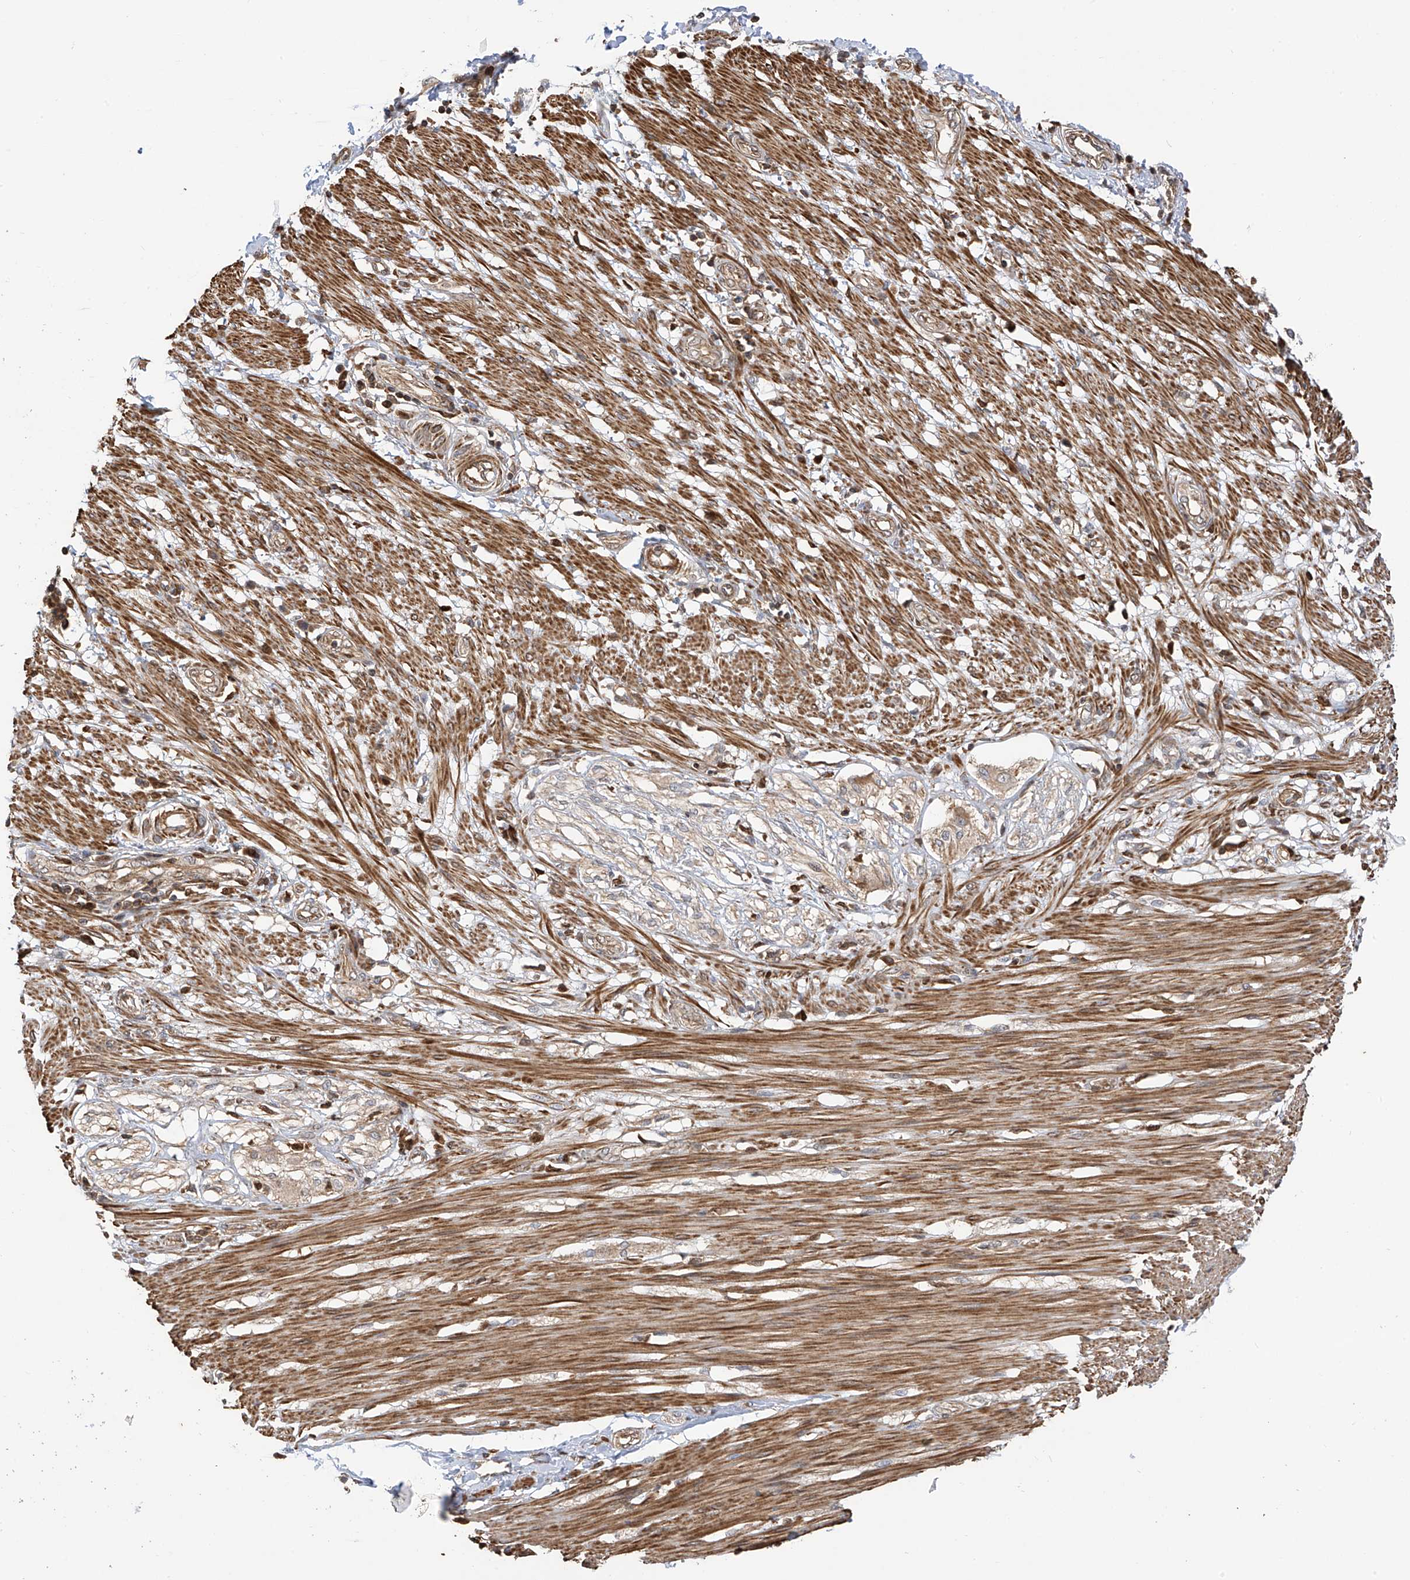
{"staining": {"intensity": "moderate", "quantity": ">75%", "location": "cytoplasmic/membranous"}, "tissue": "smooth muscle", "cell_type": "Smooth muscle cells", "image_type": "normal", "snomed": [{"axis": "morphology", "description": "Normal tissue, NOS"}, {"axis": "morphology", "description": "Adenocarcinoma, NOS"}, {"axis": "topography", "description": "Colon"}, {"axis": "topography", "description": "Peripheral nerve tissue"}], "caption": "A brown stain shows moderate cytoplasmic/membranous positivity of a protein in smooth muscle cells of benign human smooth muscle. Nuclei are stained in blue.", "gene": "ATAD2B", "patient": {"sex": "male", "age": 14}}